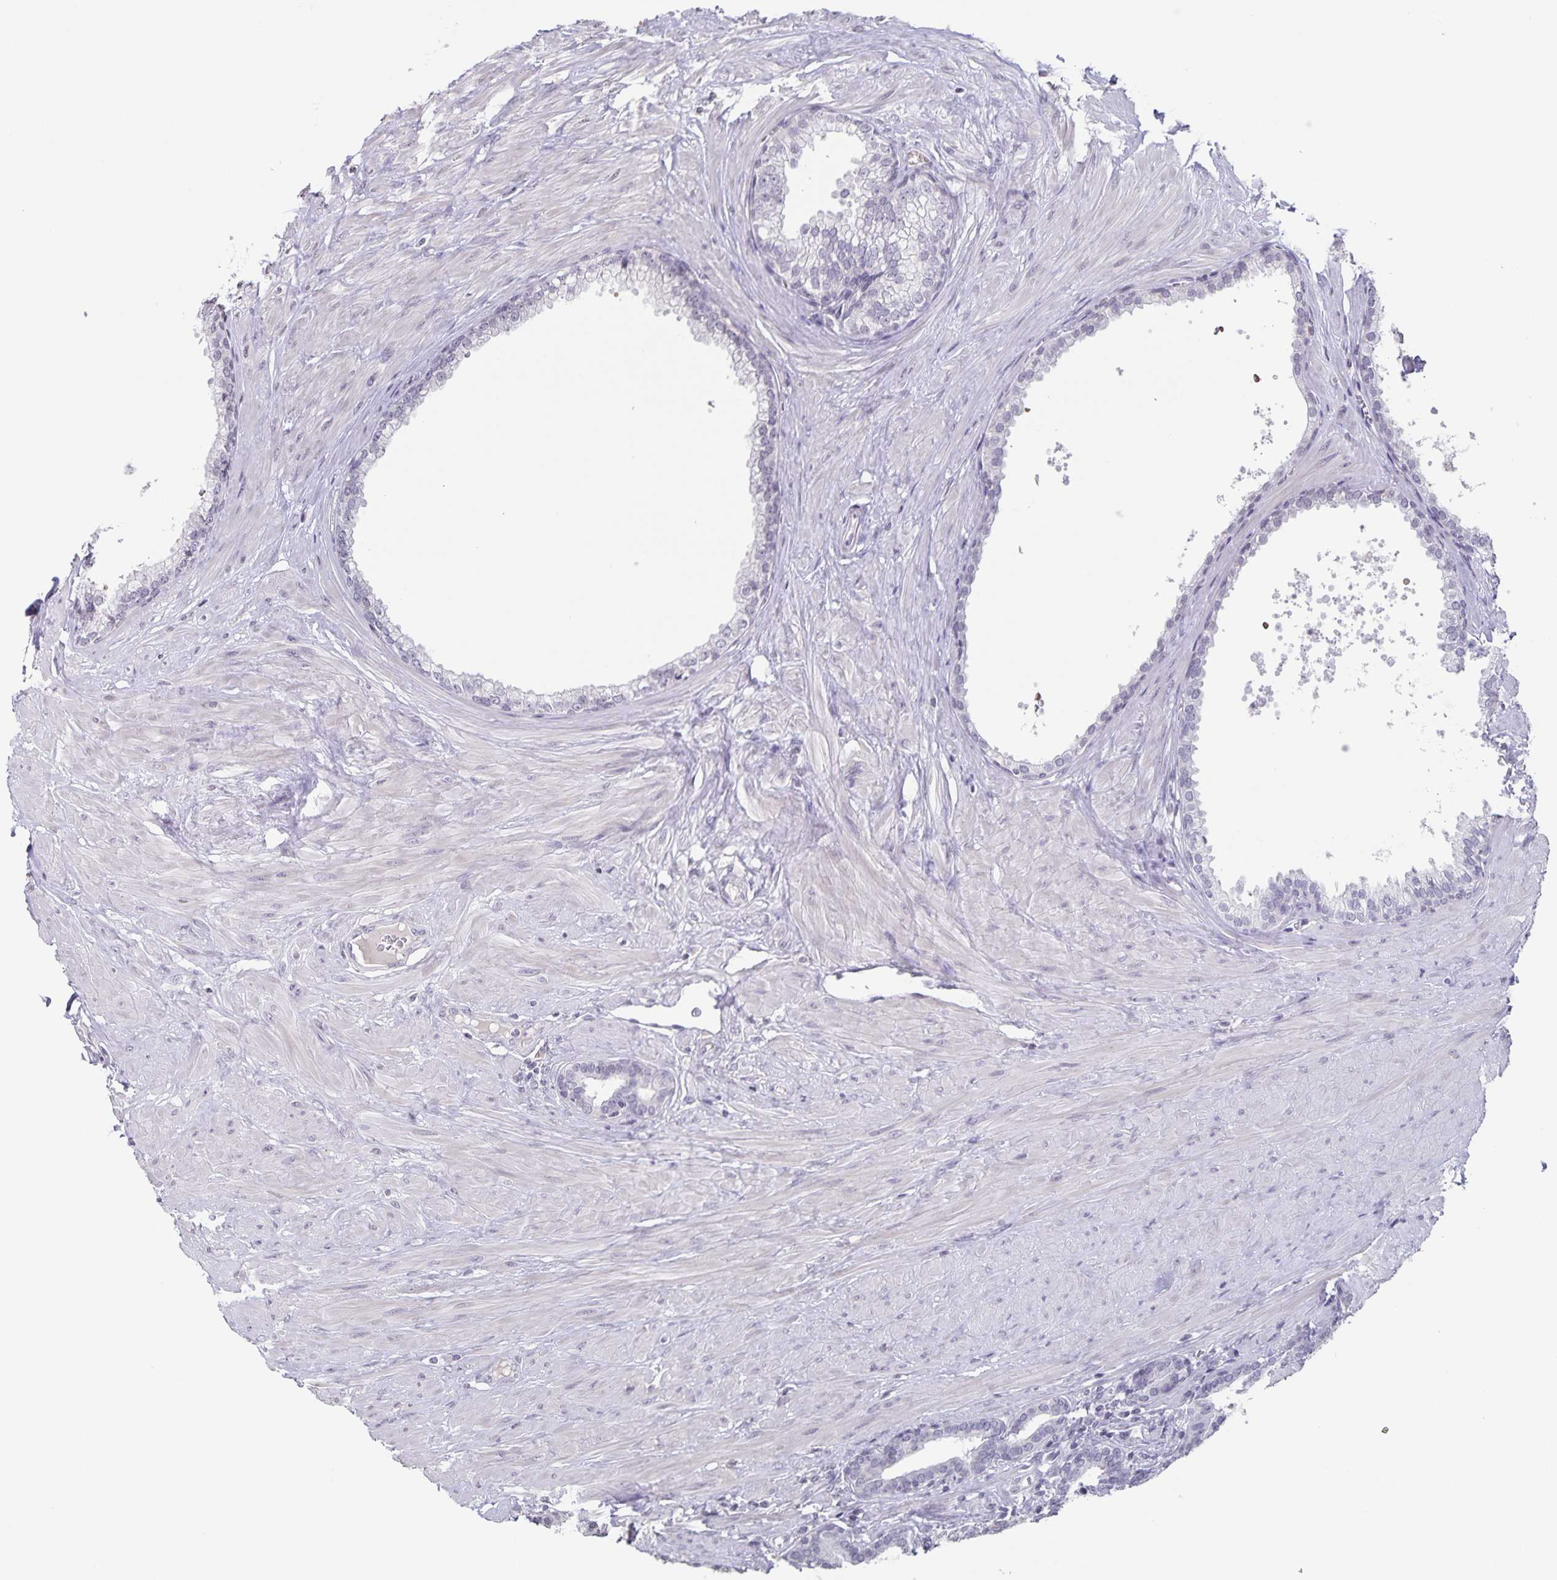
{"staining": {"intensity": "negative", "quantity": "none", "location": "none"}, "tissue": "prostate", "cell_type": "Glandular cells", "image_type": "normal", "snomed": [{"axis": "morphology", "description": "Normal tissue, NOS"}, {"axis": "topography", "description": "Prostate"}, {"axis": "topography", "description": "Peripheral nerve tissue"}], "caption": "Image shows no significant protein expression in glandular cells of normal prostate.", "gene": "AQP4", "patient": {"sex": "male", "age": 55}}